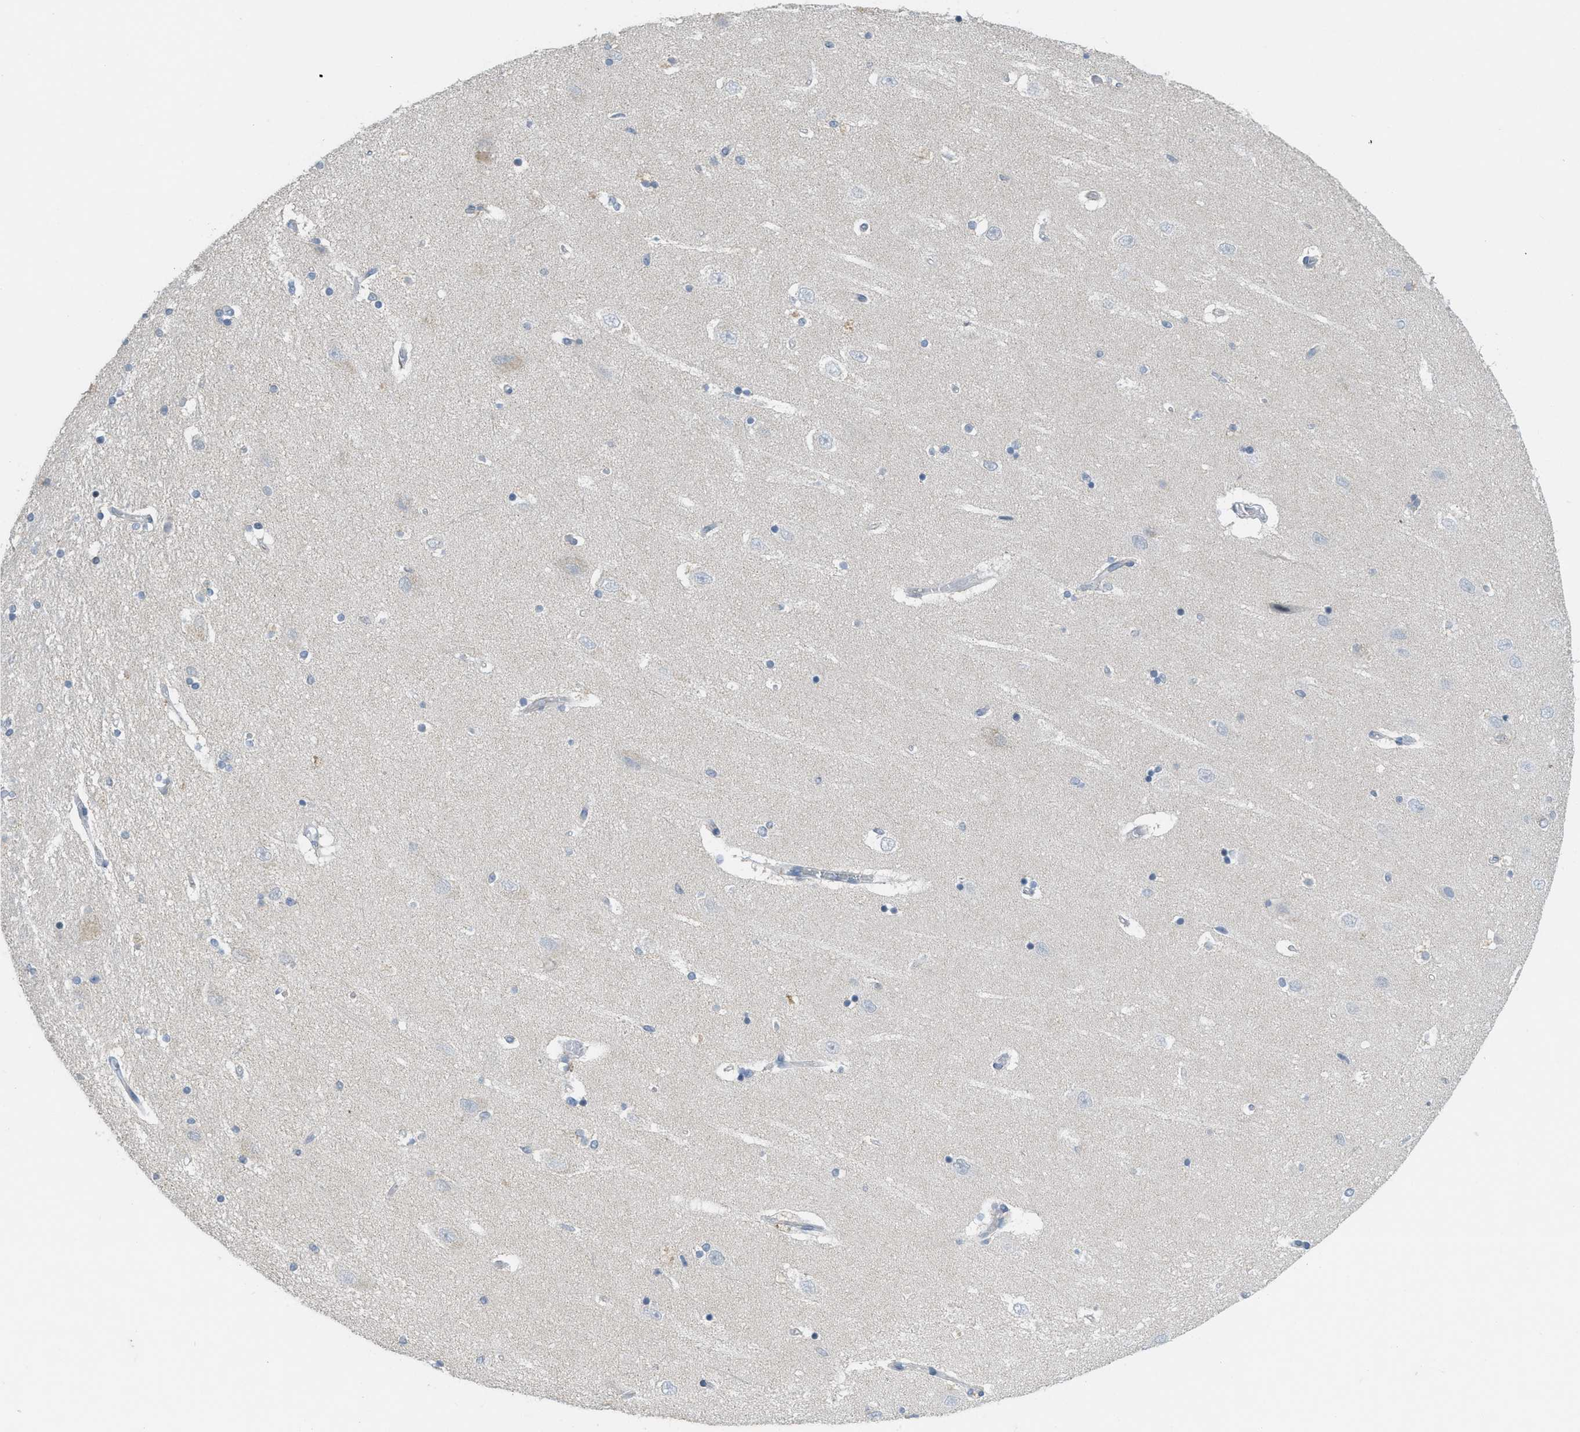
{"staining": {"intensity": "negative", "quantity": "none", "location": "none"}, "tissue": "hippocampus", "cell_type": "Glial cells", "image_type": "normal", "snomed": [{"axis": "morphology", "description": "Normal tissue, NOS"}, {"axis": "topography", "description": "Hippocampus"}], "caption": "High magnification brightfield microscopy of benign hippocampus stained with DAB (3,3'-diaminobenzidine) (brown) and counterstained with hematoxylin (blue): glial cells show no significant positivity. Brightfield microscopy of immunohistochemistry stained with DAB (brown) and hematoxylin (blue), captured at high magnification.", "gene": "TXNDC2", "patient": {"sex": "female", "age": 54}}